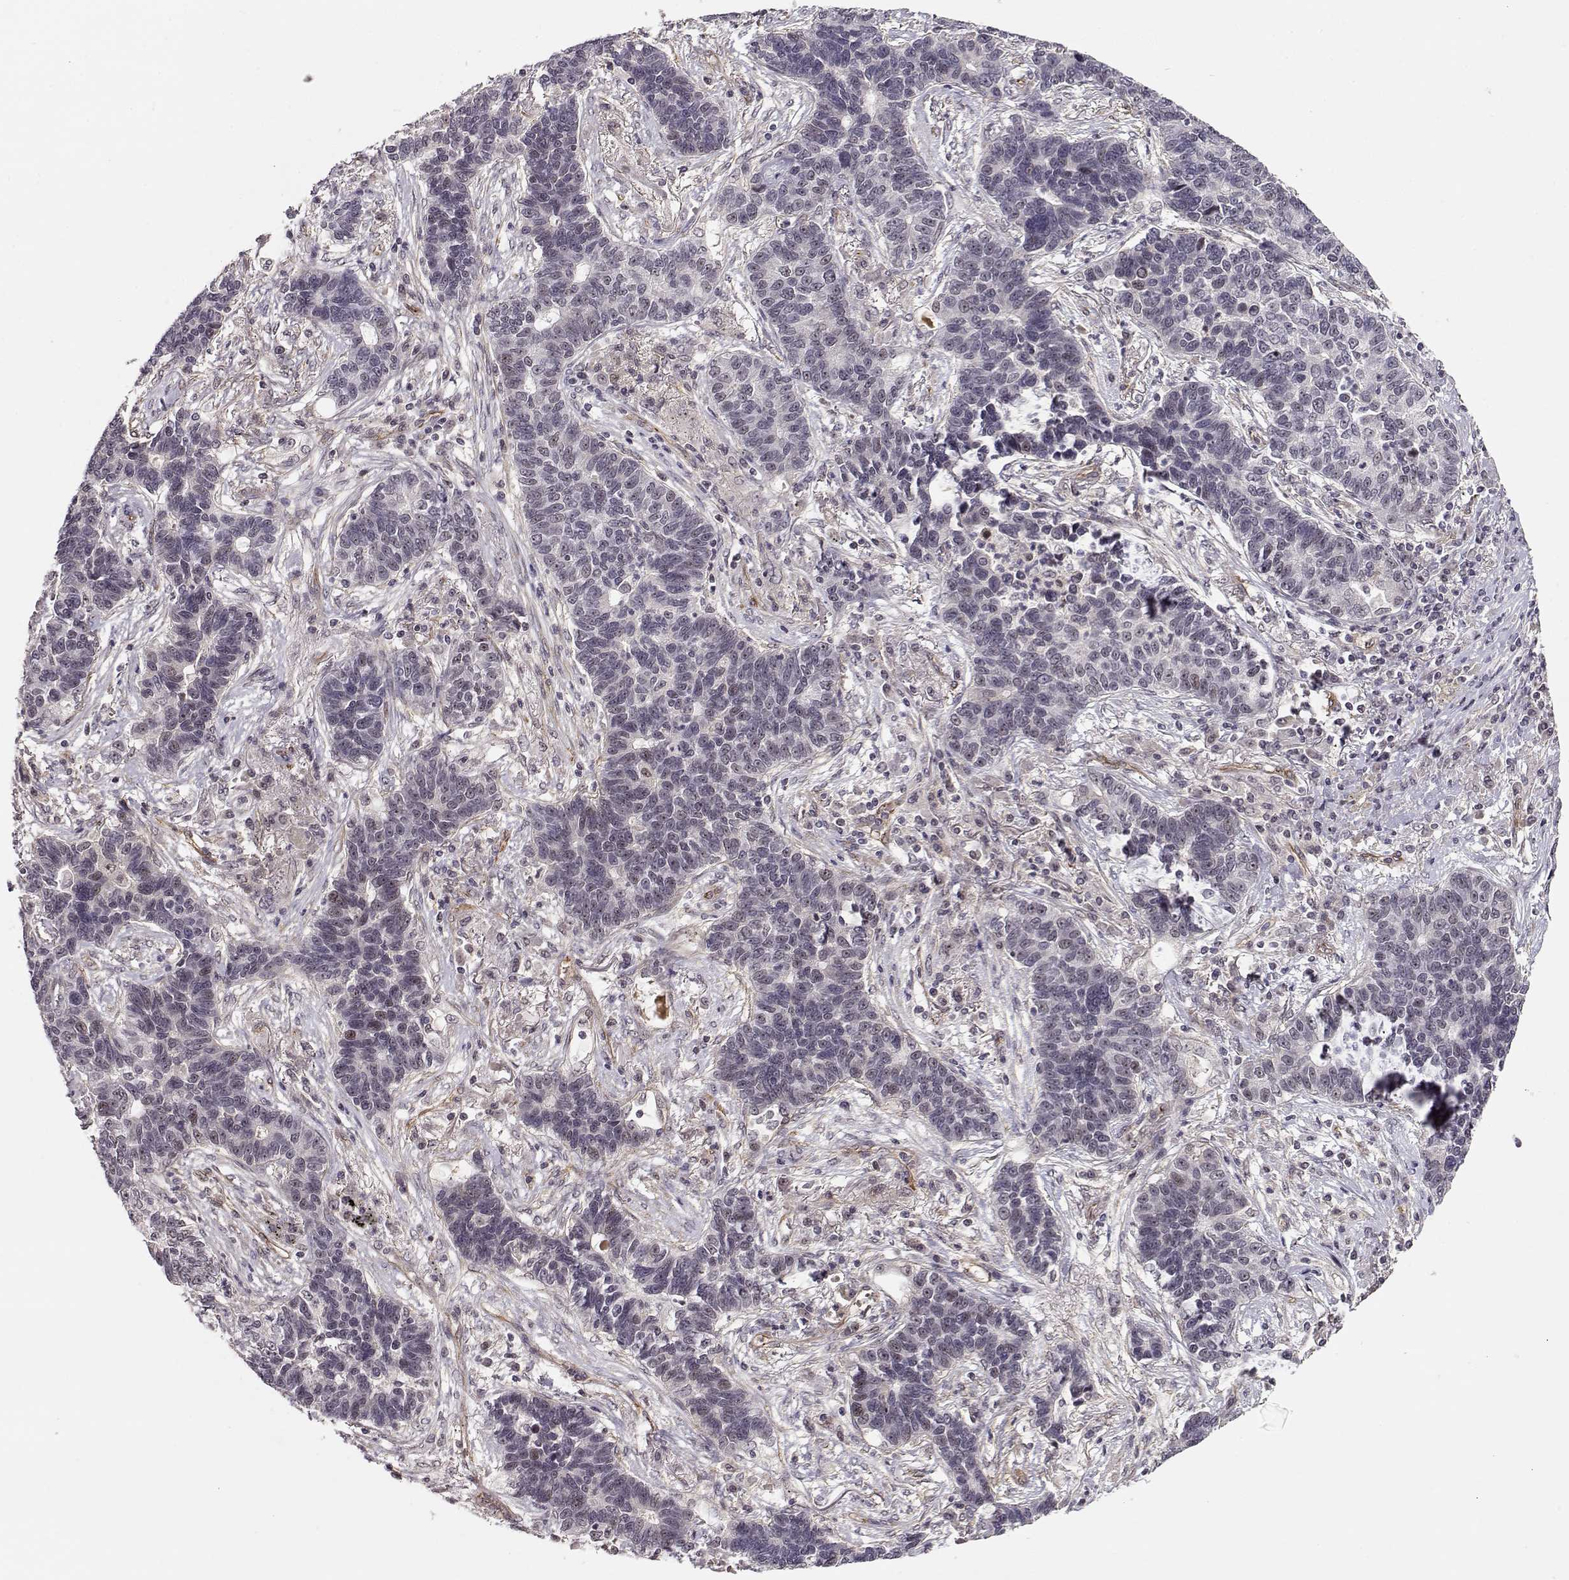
{"staining": {"intensity": "negative", "quantity": "none", "location": "none"}, "tissue": "lung cancer", "cell_type": "Tumor cells", "image_type": "cancer", "snomed": [{"axis": "morphology", "description": "Adenocarcinoma, NOS"}, {"axis": "topography", "description": "Lung"}], "caption": "The immunohistochemistry (IHC) micrograph has no significant expression in tumor cells of lung cancer tissue. The staining was performed using DAB to visualize the protein expression in brown, while the nuclei were stained in blue with hematoxylin (Magnification: 20x).", "gene": "CIR1", "patient": {"sex": "female", "age": 57}}